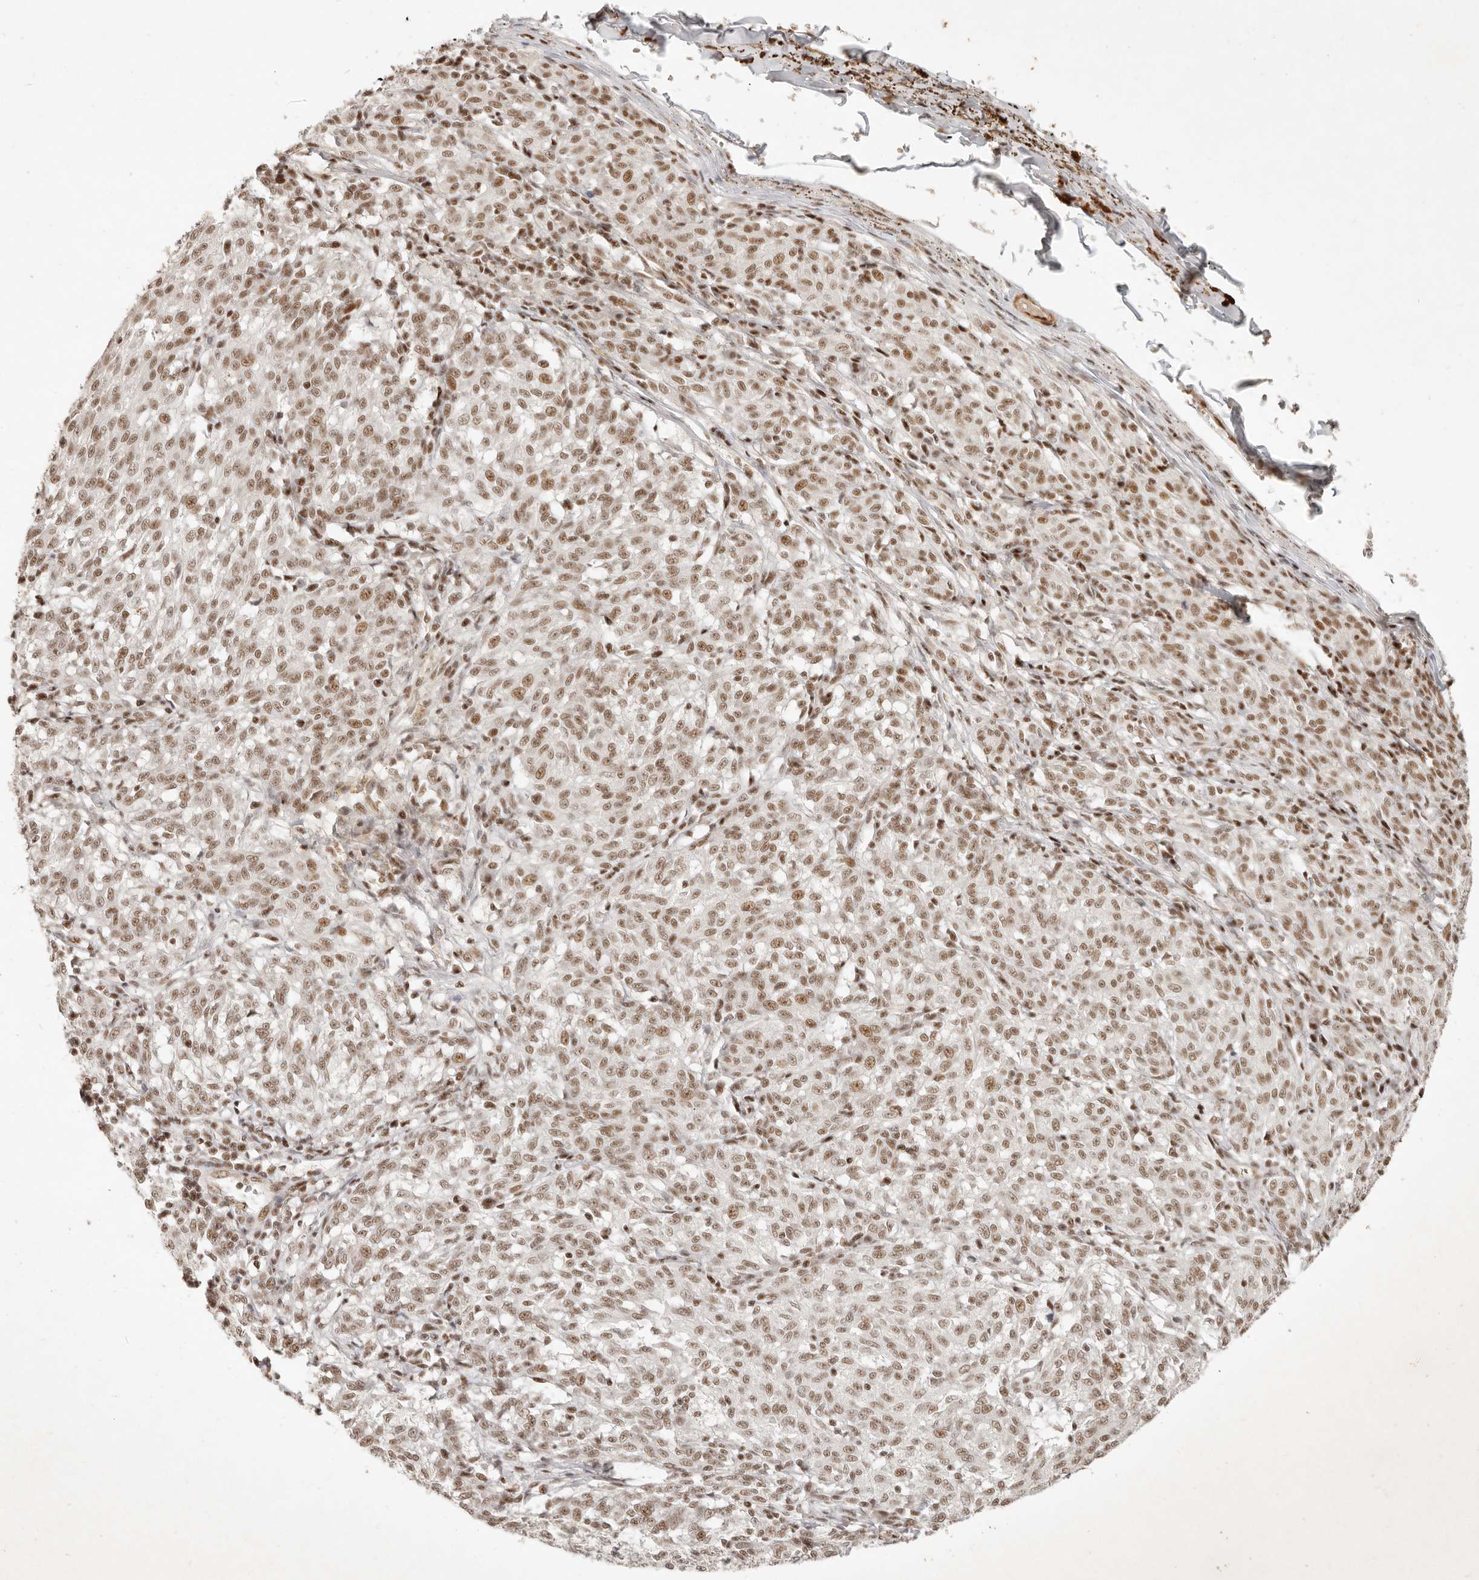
{"staining": {"intensity": "moderate", "quantity": ">75%", "location": "nuclear"}, "tissue": "melanoma", "cell_type": "Tumor cells", "image_type": "cancer", "snomed": [{"axis": "morphology", "description": "Malignant melanoma, NOS"}, {"axis": "topography", "description": "Skin"}], "caption": "Melanoma stained for a protein (brown) demonstrates moderate nuclear positive staining in approximately >75% of tumor cells.", "gene": "GABPA", "patient": {"sex": "female", "age": 72}}